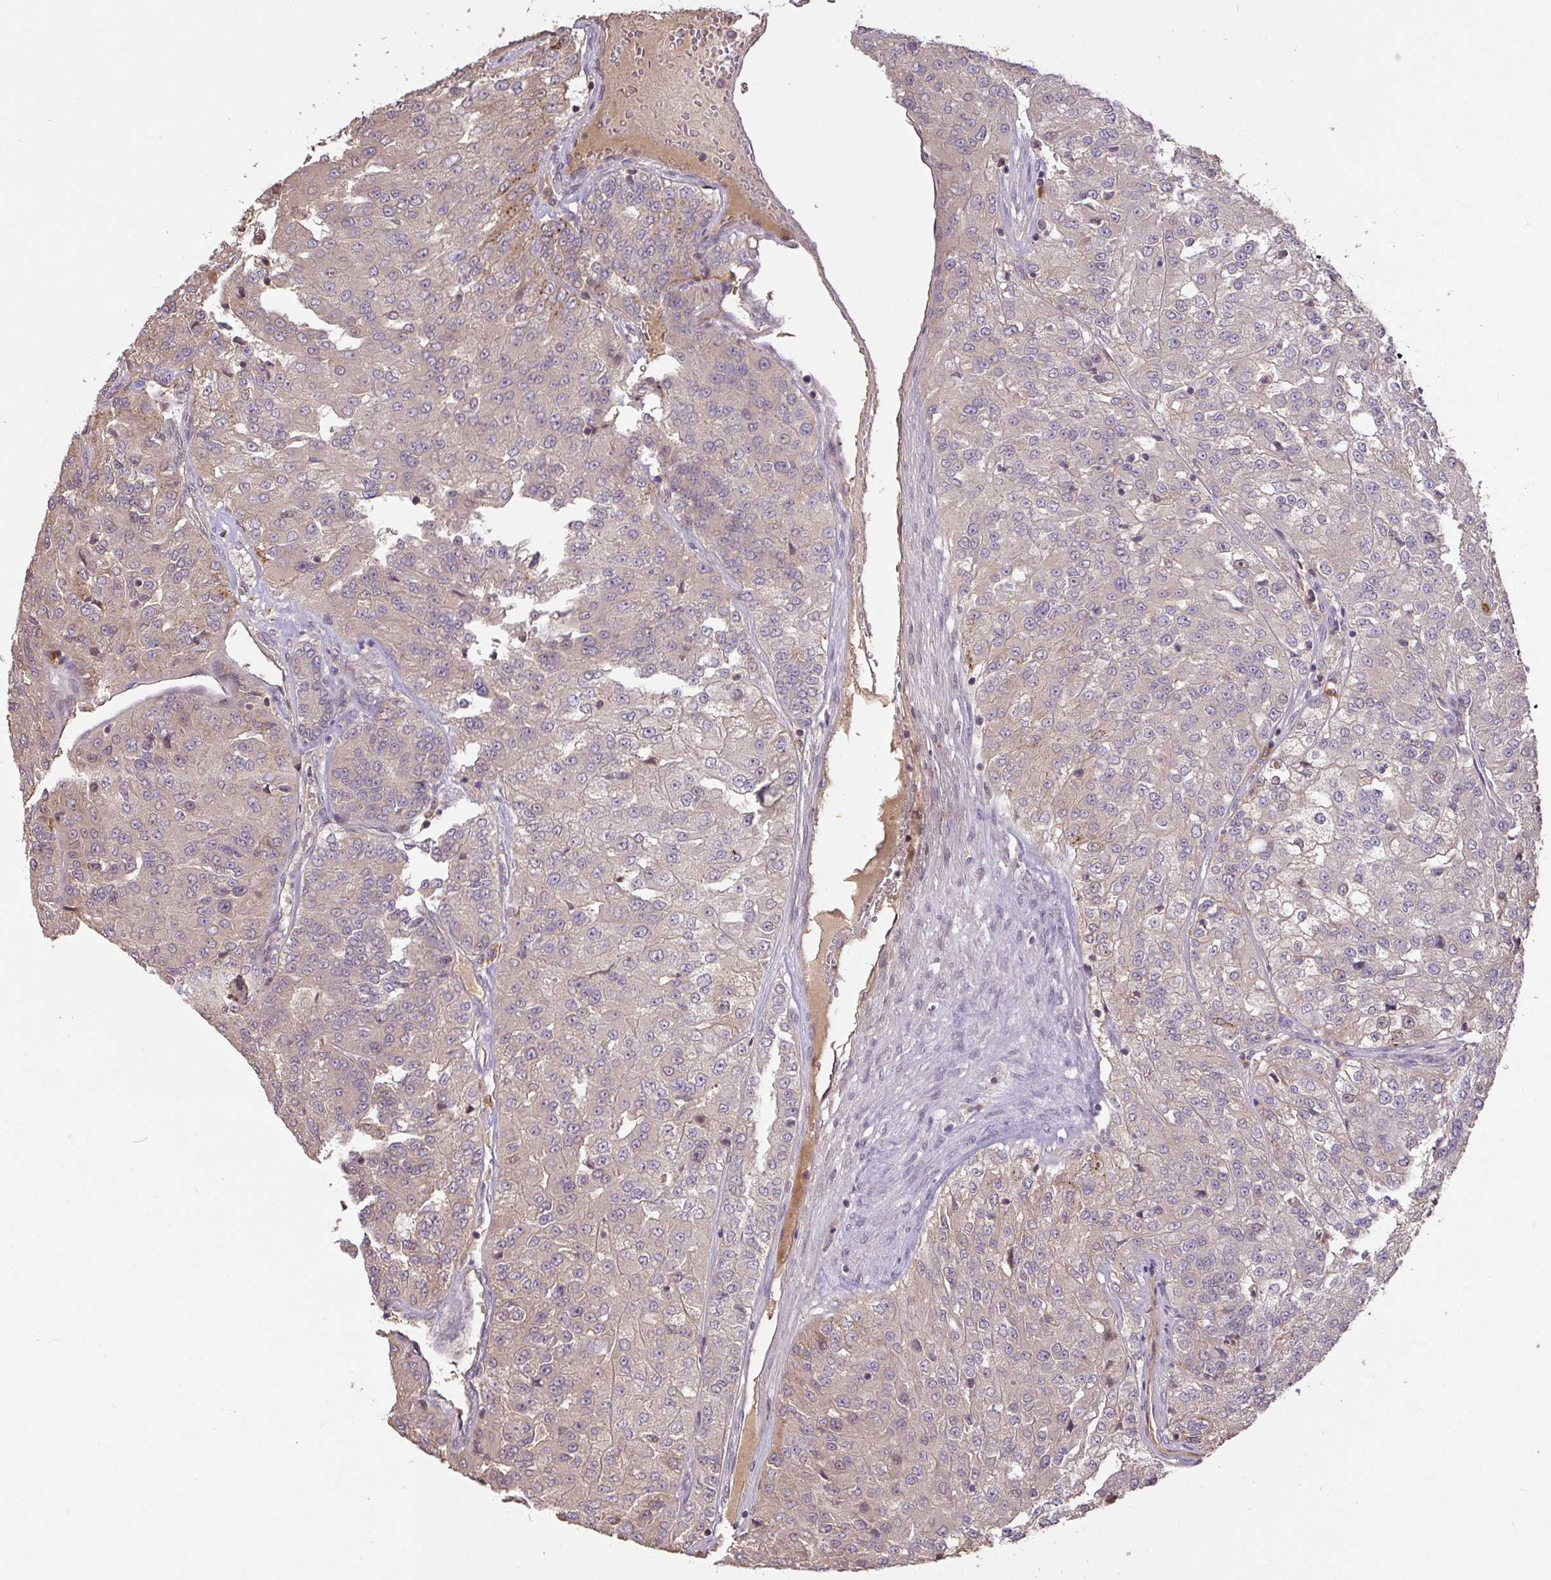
{"staining": {"intensity": "weak", "quantity": "<25%", "location": "cytoplasmic/membranous"}, "tissue": "renal cancer", "cell_type": "Tumor cells", "image_type": "cancer", "snomed": [{"axis": "morphology", "description": "Adenocarcinoma, NOS"}, {"axis": "topography", "description": "Kidney"}], "caption": "A photomicrograph of human adenocarcinoma (renal) is negative for staining in tumor cells.", "gene": "FCER1A", "patient": {"sex": "female", "age": 63}}